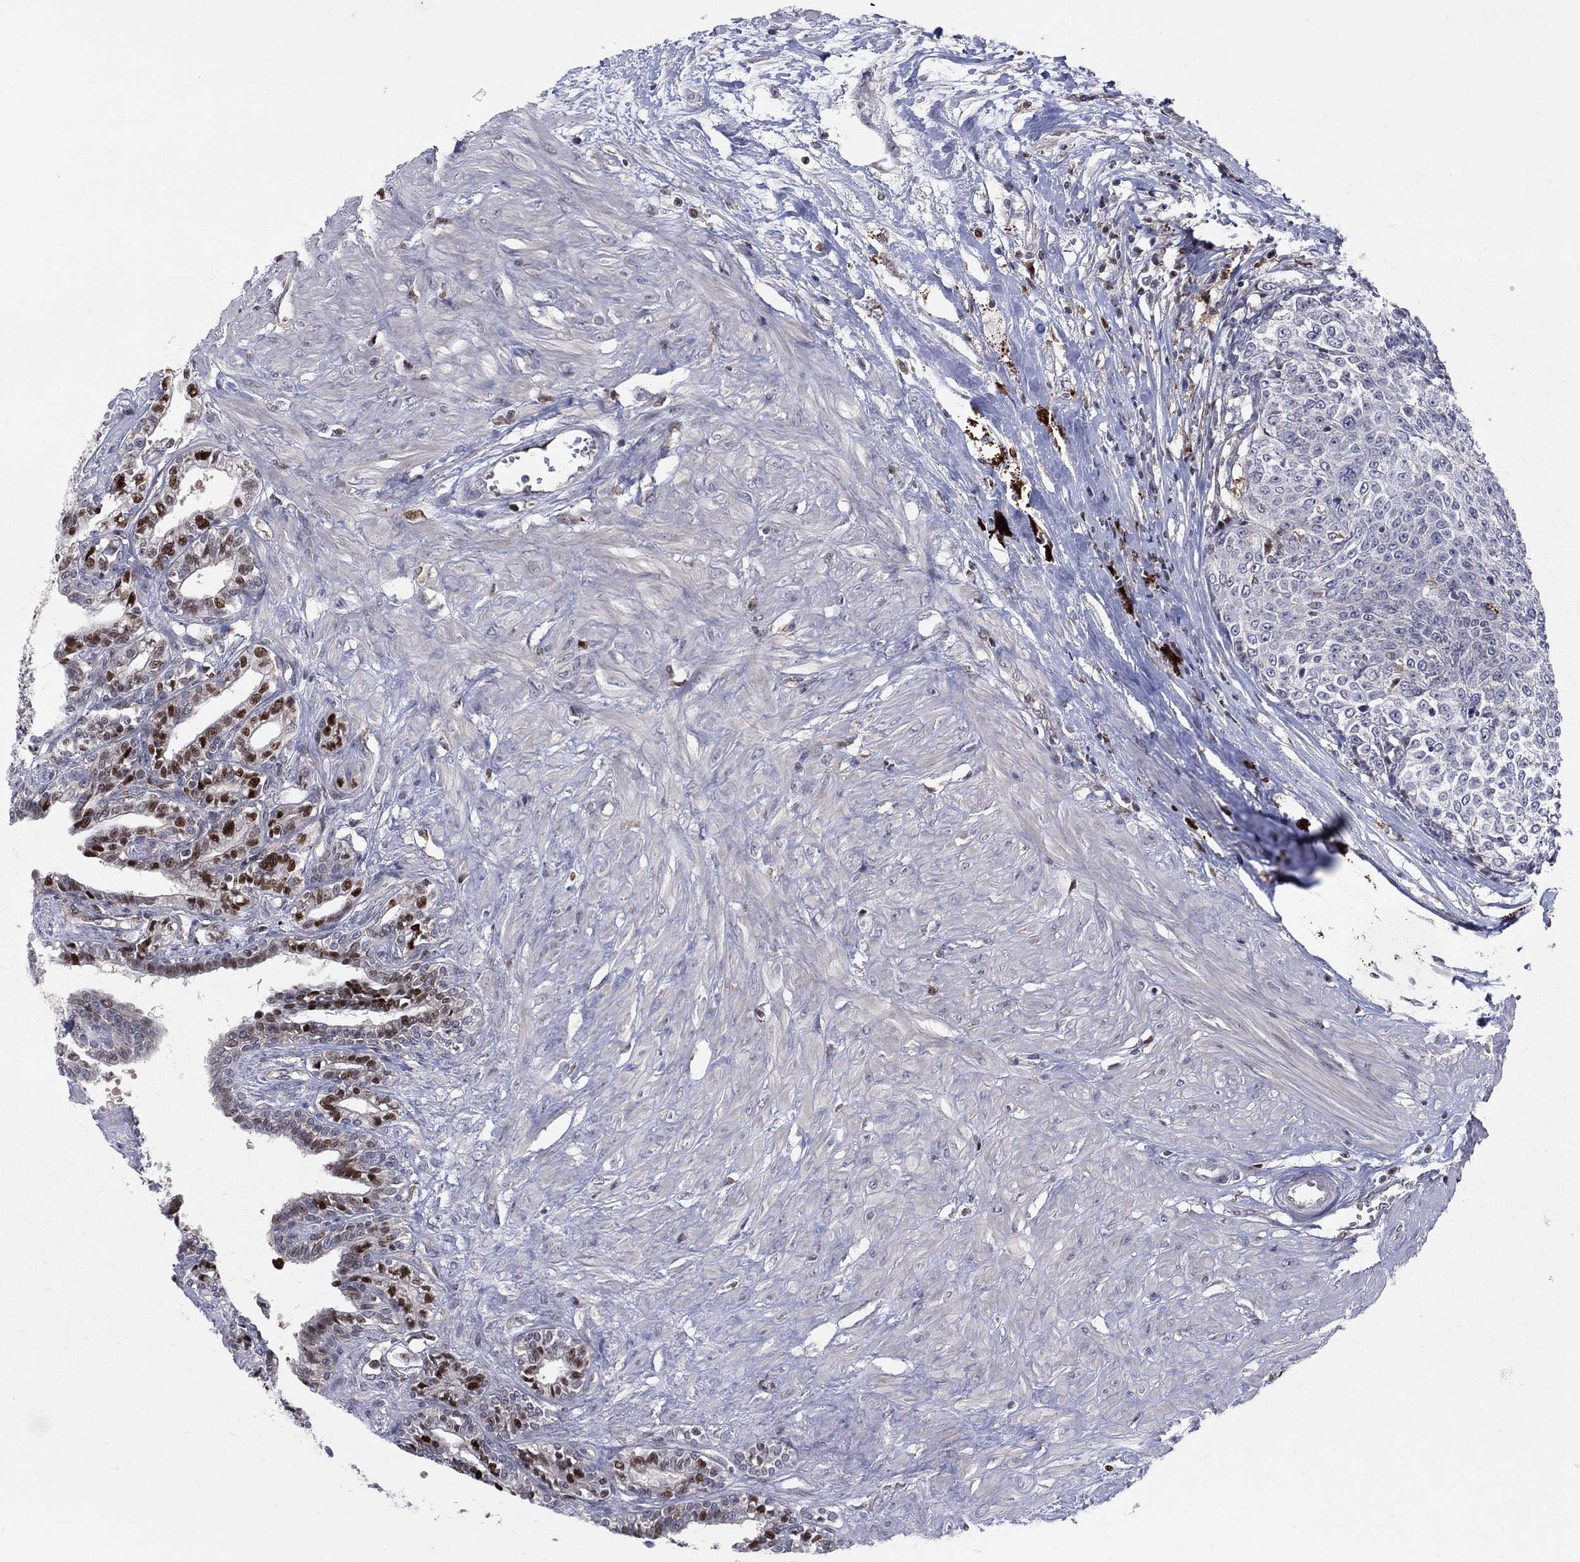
{"staining": {"intensity": "strong", "quantity": "25%-75%", "location": "nuclear"}, "tissue": "seminal vesicle", "cell_type": "Glandular cells", "image_type": "normal", "snomed": [{"axis": "morphology", "description": "Normal tissue, NOS"}, {"axis": "morphology", "description": "Urothelial carcinoma, NOS"}, {"axis": "topography", "description": "Urinary bladder"}, {"axis": "topography", "description": "Seminal veicle"}], "caption": "Immunohistochemical staining of normal seminal vesicle displays strong nuclear protein positivity in approximately 25%-75% of glandular cells.", "gene": "ZNHIT3", "patient": {"sex": "male", "age": 76}}